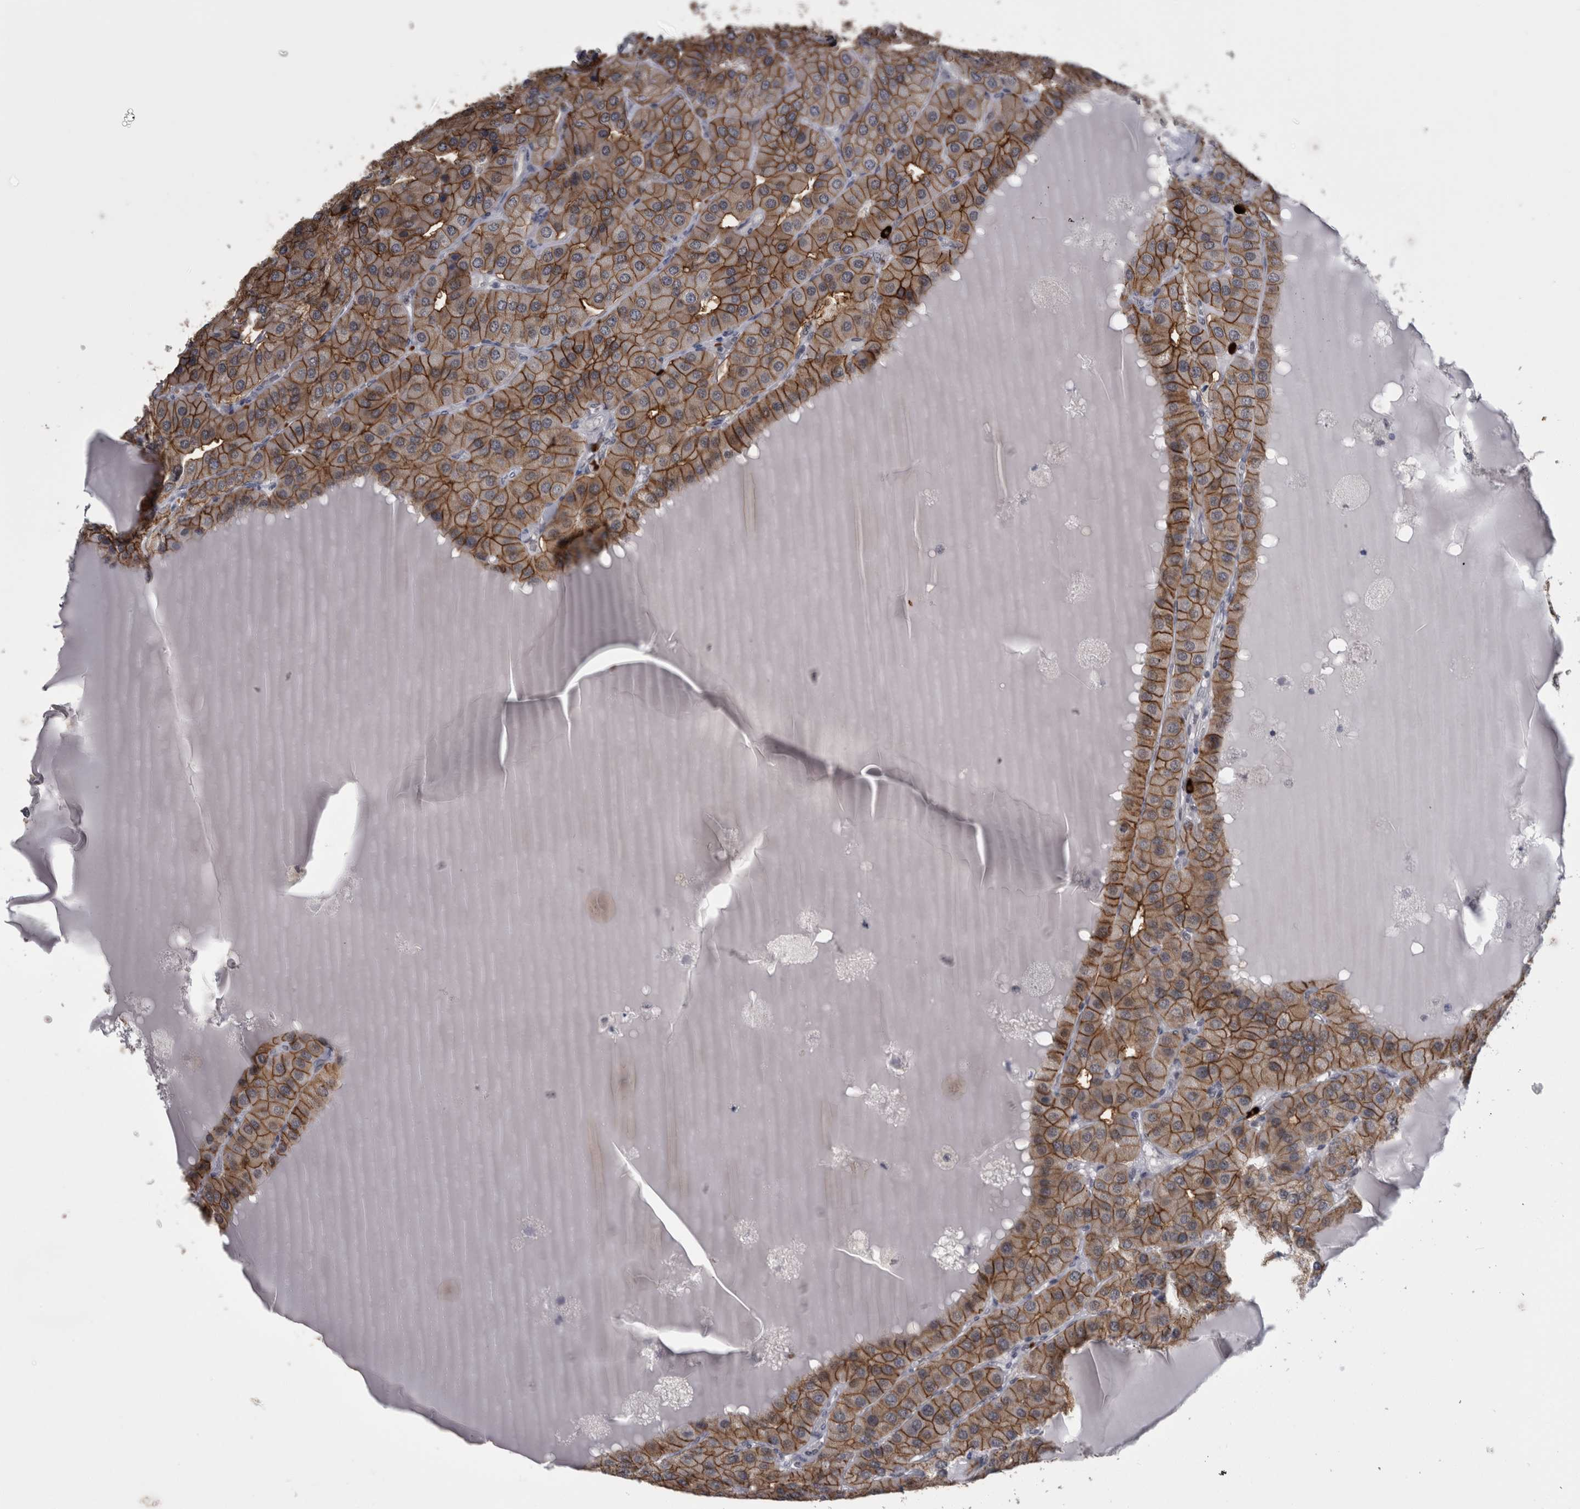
{"staining": {"intensity": "strong", "quantity": ">75%", "location": "cytoplasmic/membranous,nuclear"}, "tissue": "parathyroid gland", "cell_type": "Glandular cells", "image_type": "normal", "snomed": [{"axis": "morphology", "description": "Normal tissue, NOS"}, {"axis": "morphology", "description": "Adenoma, NOS"}, {"axis": "topography", "description": "Parathyroid gland"}], "caption": "This image exhibits immunohistochemistry (IHC) staining of normal parathyroid gland, with high strong cytoplasmic/membranous,nuclear expression in approximately >75% of glandular cells.", "gene": "PEBP4", "patient": {"sex": "female", "age": 86}}